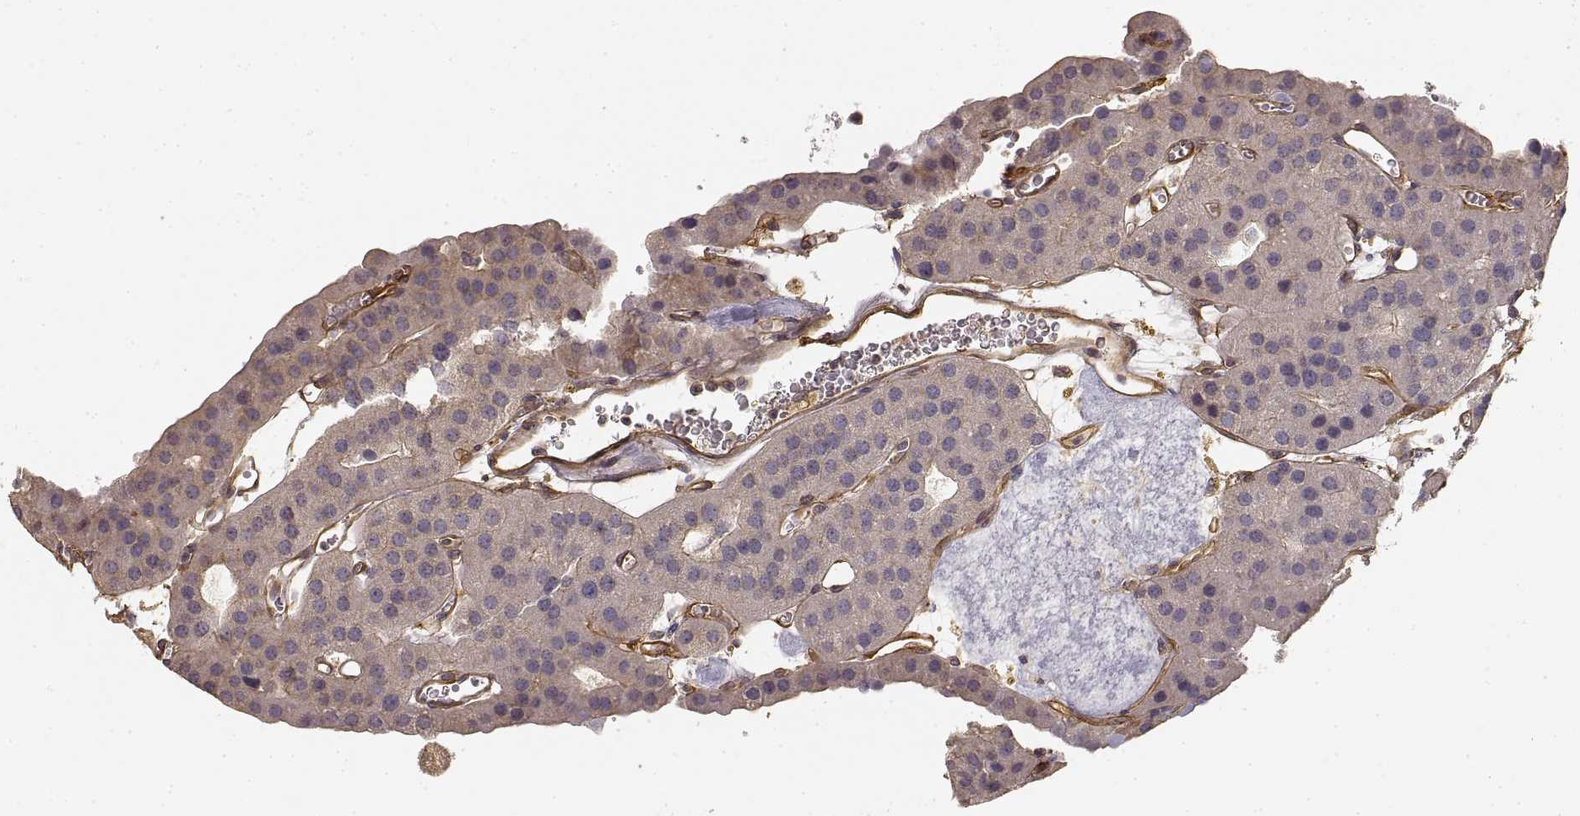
{"staining": {"intensity": "negative", "quantity": "none", "location": "none"}, "tissue": "parathyroid gland", "cell_type": "Glandular cells", "image_type": "normal", "snomed": [{"axis": "morphology", "description": "Normal tissue, NOS"}, {"axis": "morphology", "description": "Adenoma, NOS"}, {"axis": "topography", "description": "Parathyroid gland"}], "caption": "Immunohistochemical staining of unremarkable human parathyroid gland shows no significant positivity in glandular cells. Nuclei are stained in blue.", "gene": "LAMA4", "patient": {"sex": "female", "age": 86}}